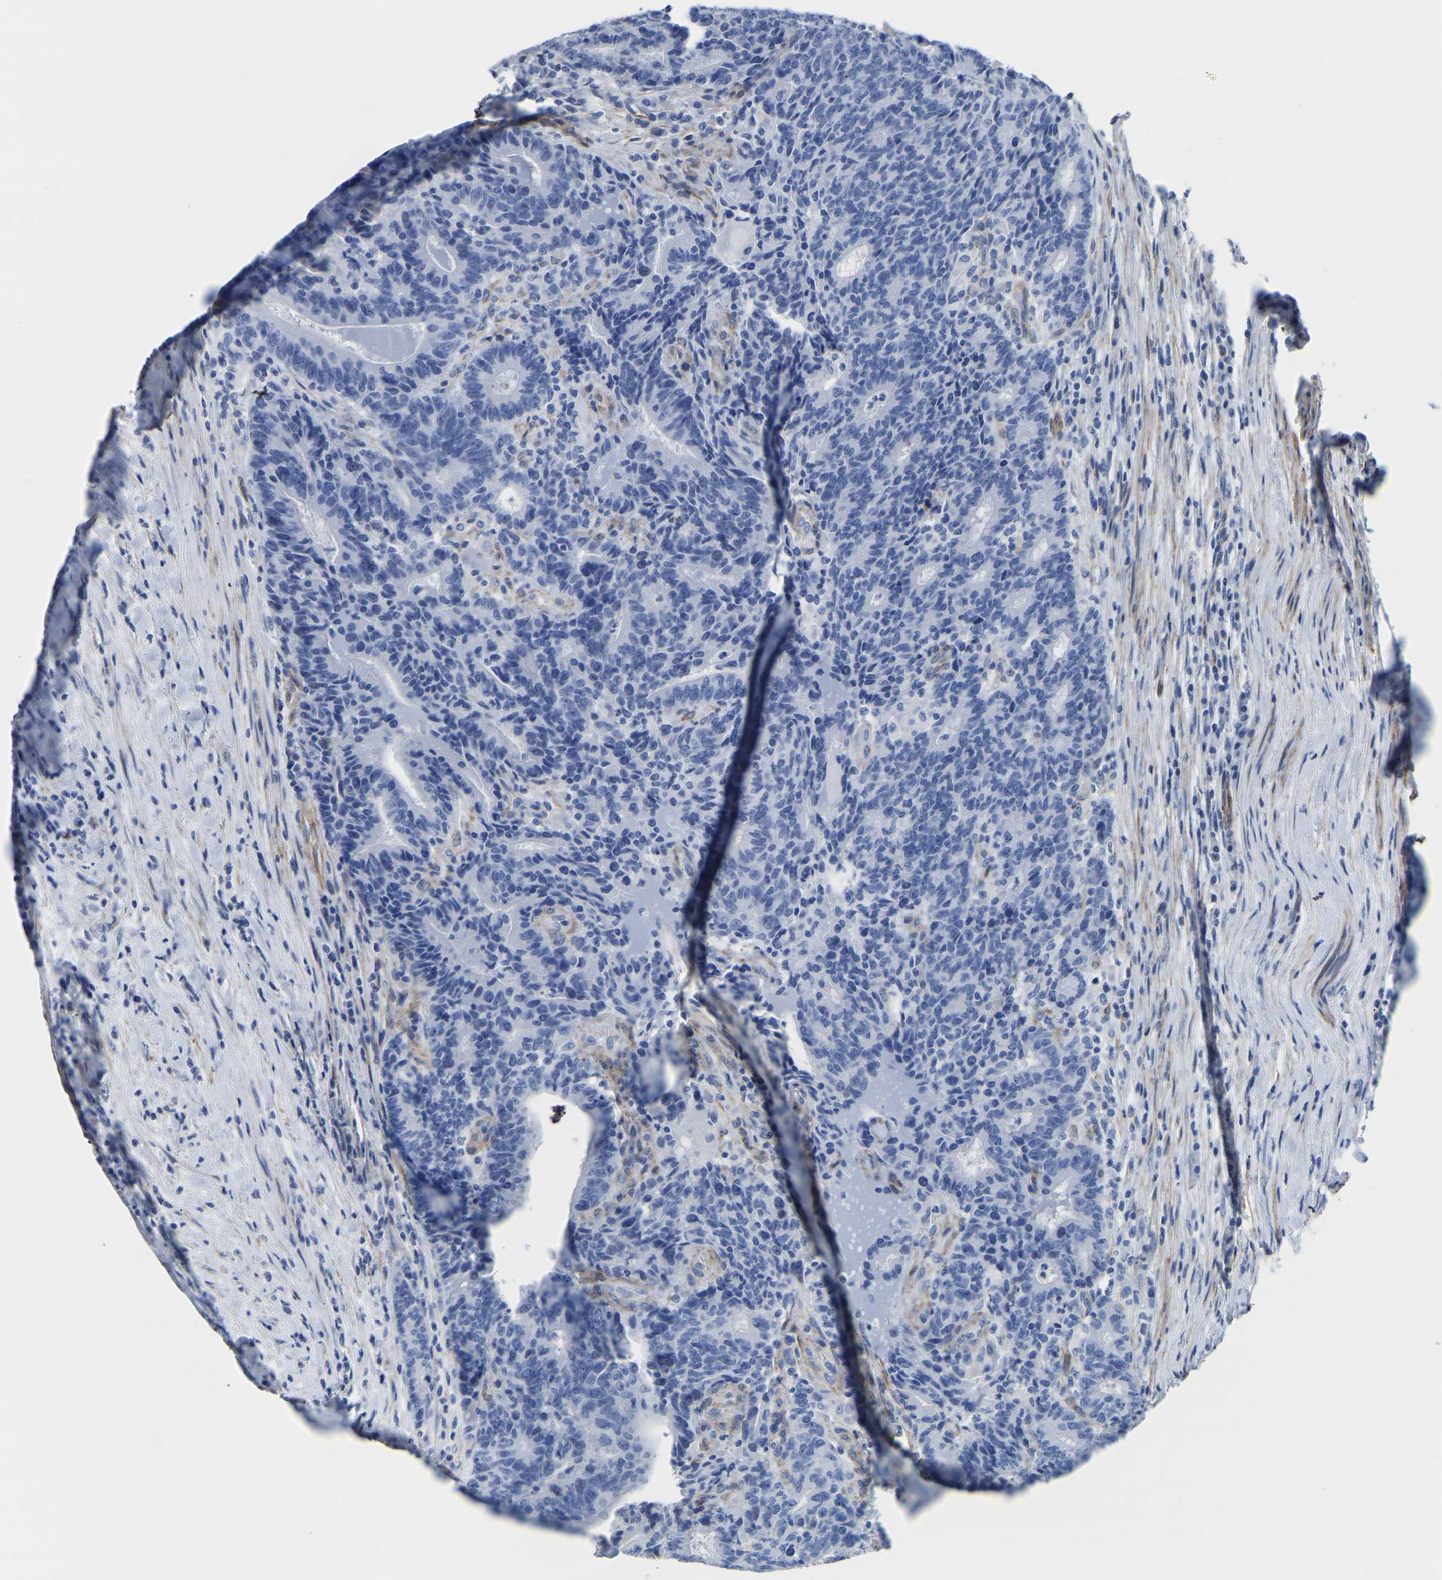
{"staining": {"intensity": "negative", "quantity": "none", "location": "none"}, "tissue": "colorectal cancer", "cell_type": "Tumor cells", "image_type": "cancer", "snomed": [{"axis": "morphology", "description": "Normal tissue, NOS"}, {"axis": "morphology", "description": "Adenocarcinoma, NOS"}, {"axis": "topography", "description": "Colon"}], "caption": "The image displays no significant staining in tumor cells of adenocarcinoma (colorectal).", "gene": "SLC45A3", "patient": {"sex": "female", "age": 75}}